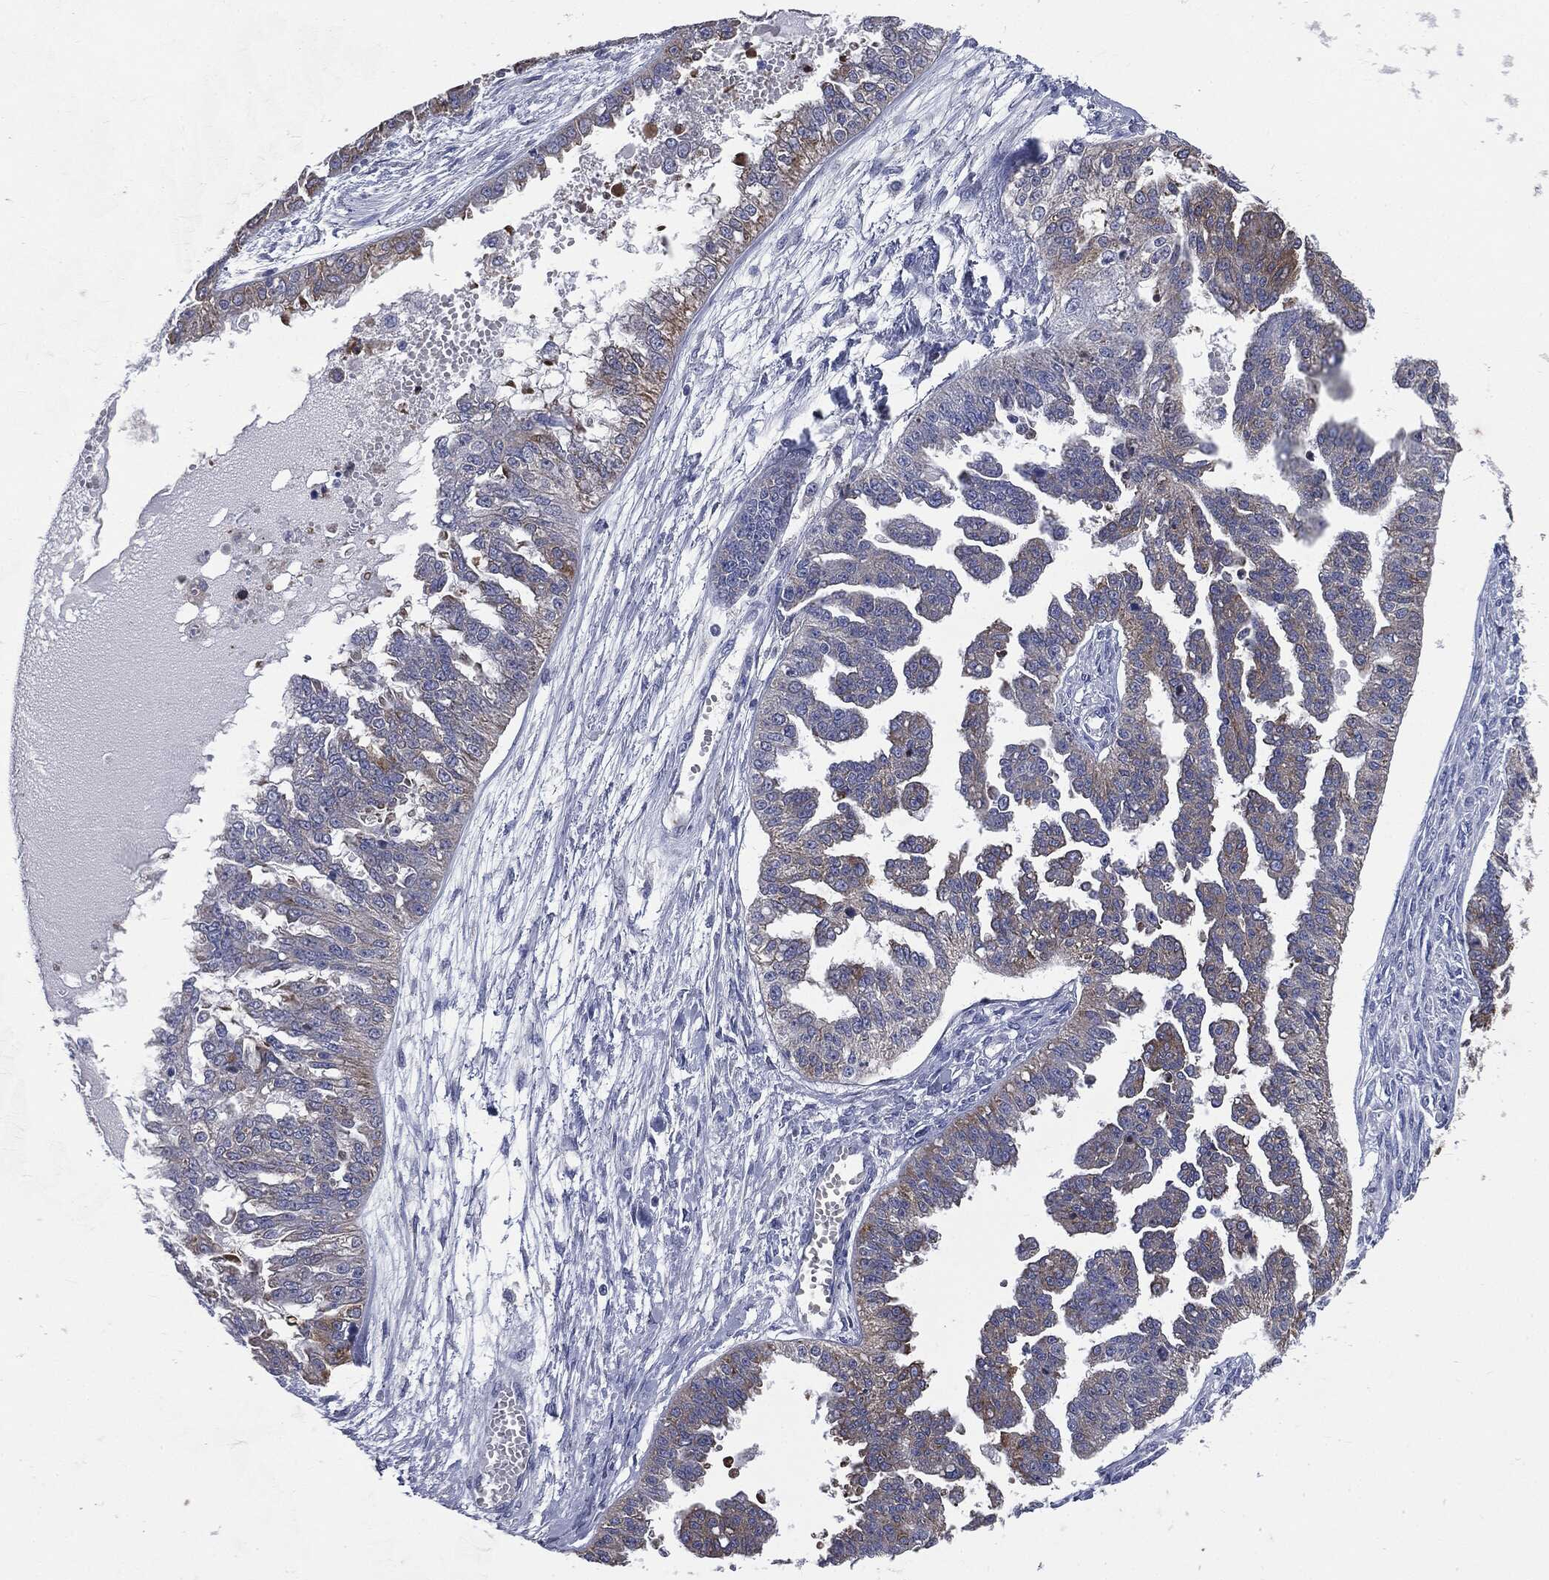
{"staining": {"intensity": "weak", "quantity": "25%-75%", "location": "cytoplasmic/membranous"}, "tissue": "ovarian cancer", "cell_type": "Tumor cells", "image_type": "cancer", "snomed": [{"axis": "morphology", "description": "Cystadenocarcinoma, serous, NOS"}, {"axis": "topography", "description": "Ovary"}], "caption": "Immunohistochemistry of human serous cystadenocarcinoma (ovarian) shows low levels of weak cytoplasmic/membranous staining in about 25%-75% of tumor cells. The protein is shown in brown color, while the nuclei are stained blue.", "gene": "PTGS2", "patient": {"sex": "female", "age": 58}}